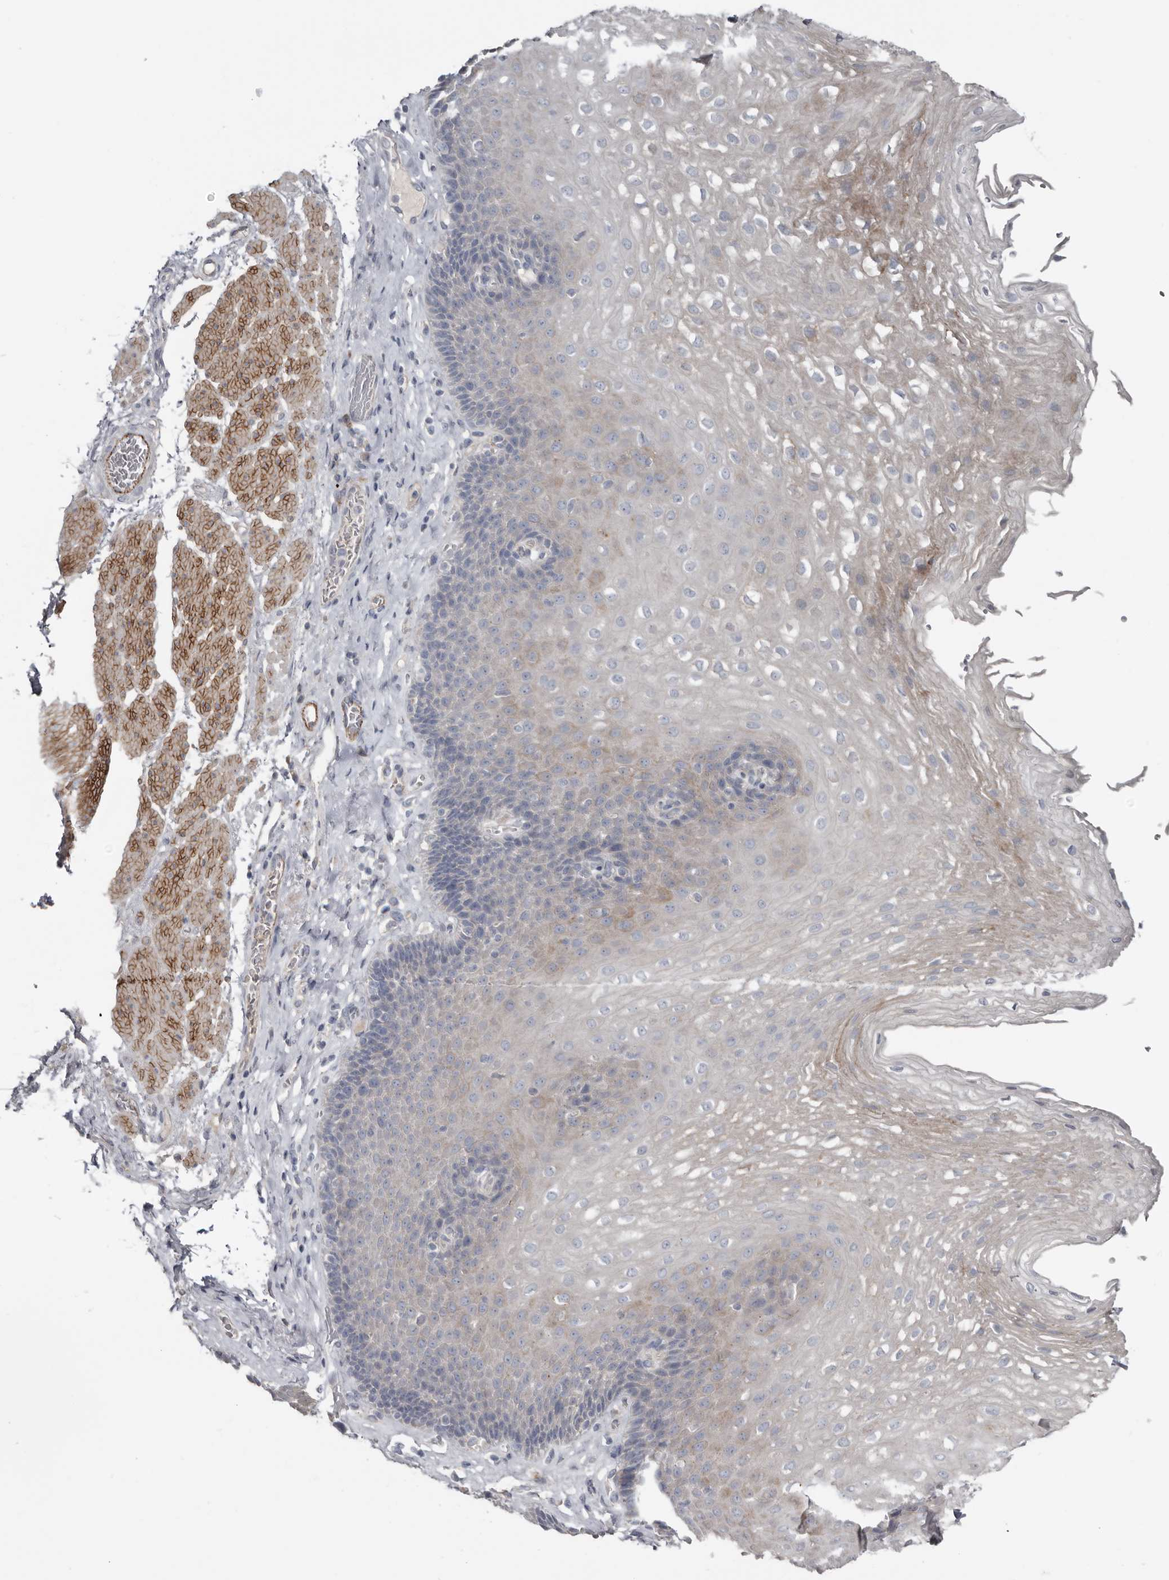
{"staining": {"intensity": "weak", "quantity": "<25%", "location": "cytoplasmic/membranous"}, "tissue": "esophagus", "cell_type": "Squamous epithelial cells", "image_type": "normal", "snomed": [{"axis": "morphology", "description": "Normal tissue, NOS"}, {"axis": "topography", "description": "Esophagus"}], "caption": "The histopathology image shows no significant staining in squamous epithelial cells of esophagus. The staining was performed using DAB (3,3'-diaminobenzidine) to visualize the protein expression in brown, while the nuclei were stained in blue with hematoxylin (Magnification: 20x).", "gene": "ZNF114", "patient": {"sex": "female", "age": 66}}